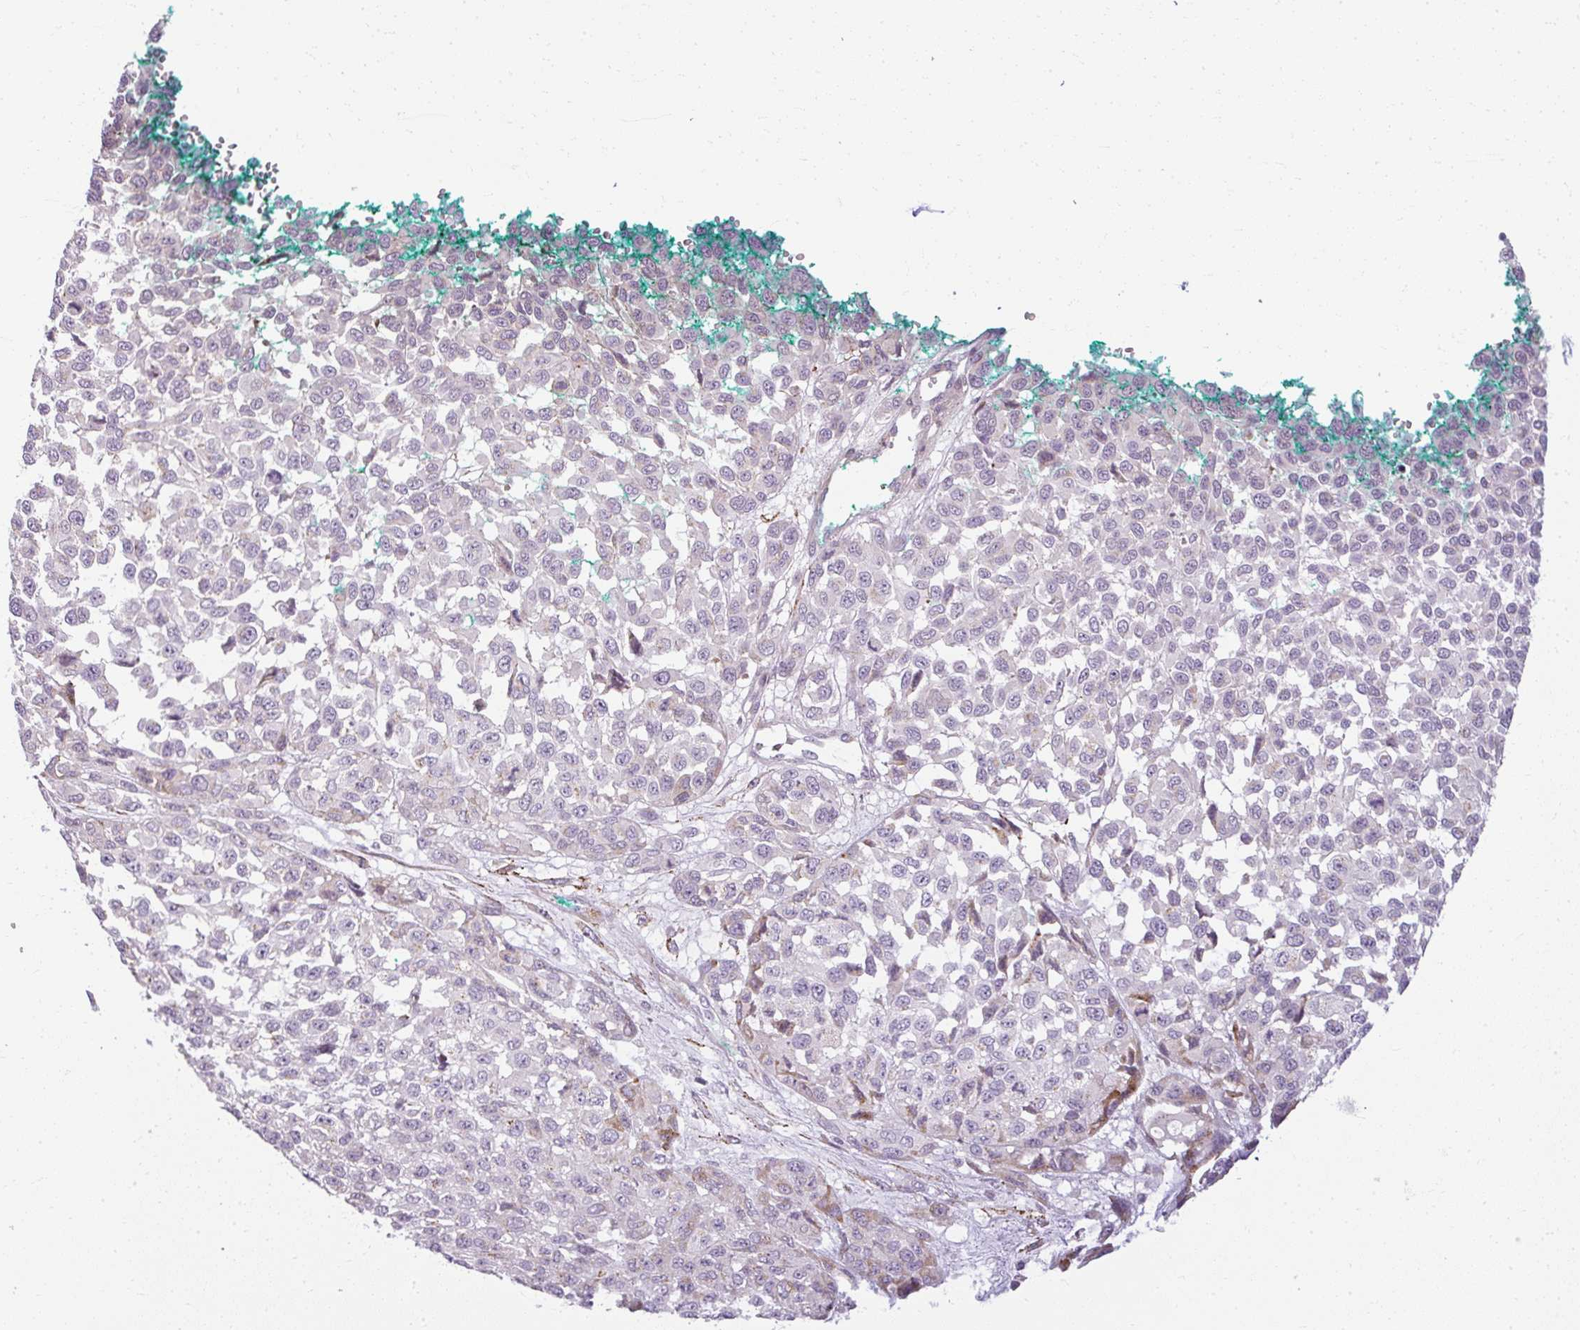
{"staining": {"intensity": "negative", "quantity": "none", "location": "none"}, "tissue": "melanoma", "cell_type": "Tumor cells", "image_type": "cancer", "snomed": [{"axis": "morphology", "description": "Malignant melanoma, NOS"}, {"axis": "topography", "description": "Skin"}], "caption": "Tumor cells show no significant protein positivity in malignant melanoma.", "gene": "ZFYVE26", "patient": {"sex": "male", "age": 62}}